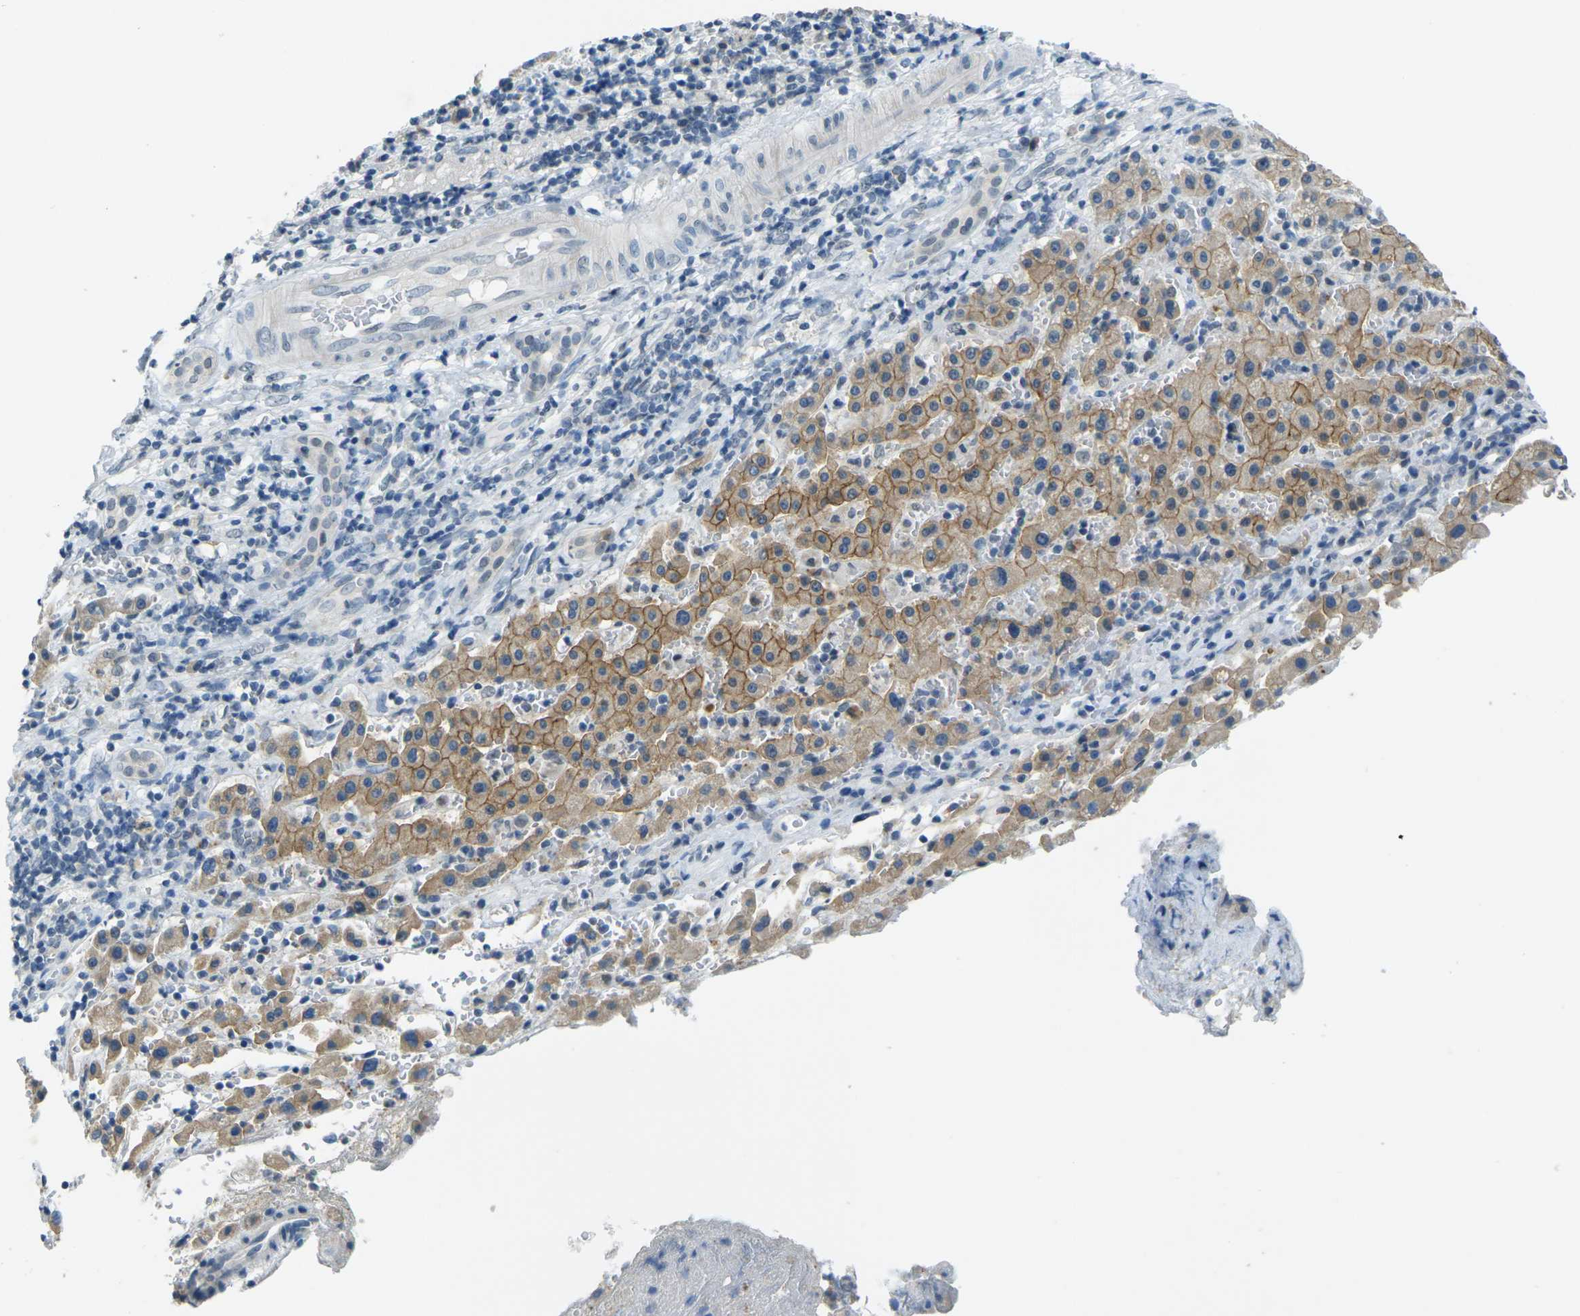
{"staining": {"intensity": "moderate", "quantity": ">75%", "location": "cytoplasmic/membranous"}, "tissue": "liver cancer", "cell_type": "Tumor cells", "image_type": "cancer", "snomed": [{"axis": "morphology", "description": "Cholangiocarcinoma"}, {"axis": "topography", "description": "Liver"}], "caption": "Liver cancer stained with a brown dye demonstrates moderate cytoplasmic/membranous positive staining in about >75% of tumor cells.", "gene": "SPTBN2", "patient": {"sex": "male", "age": 57}}